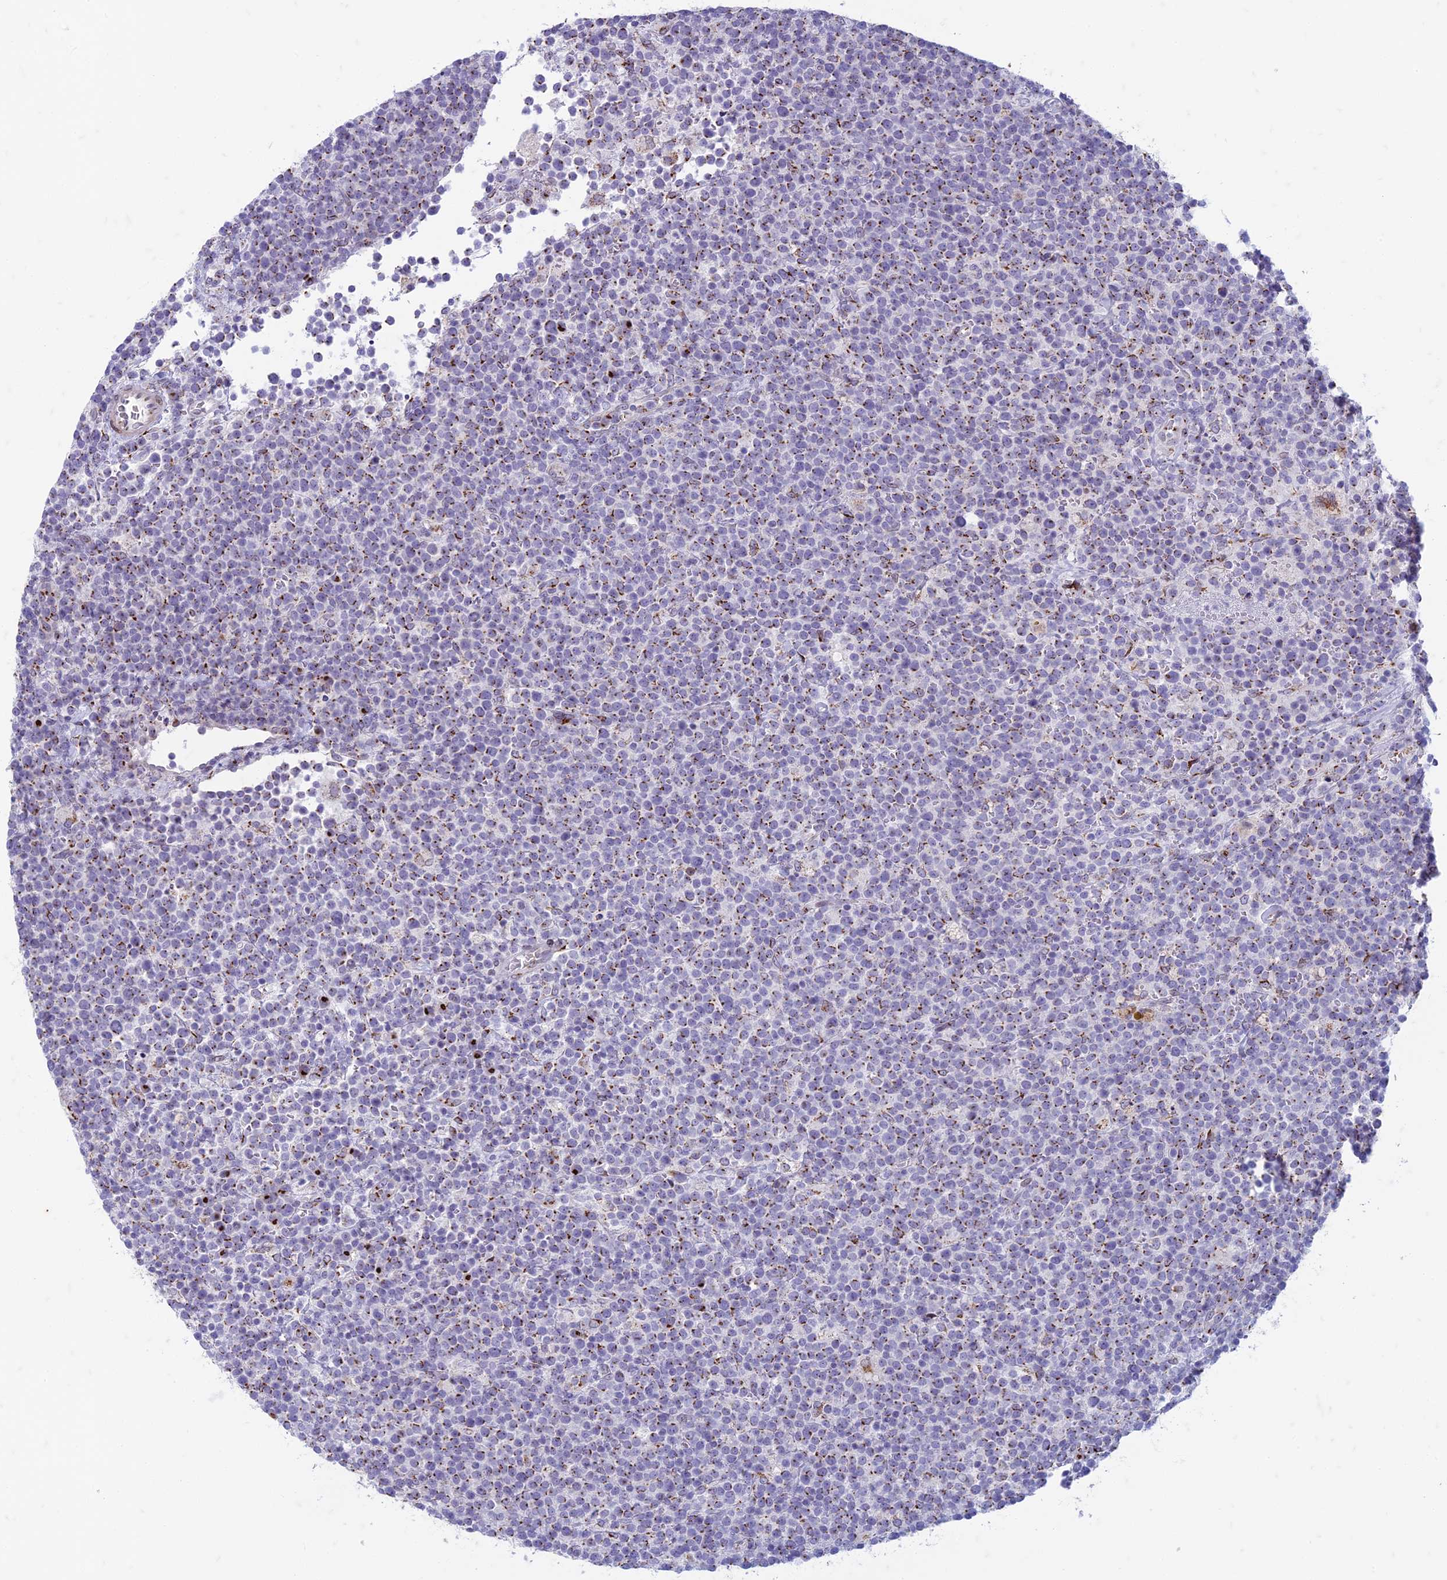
{"staining": {"intensity": "moderate", "quantity": "25%-75%", "location": "cytoplasmic/membranous"}, "tissue": "lymphoma", "cell_type": "Tumor cells", "image_type": "cancer", "snomed": [{"axis": "morphology", "description": "Malignant lymphoma, non-Hodgkin's type, High grade"}, {"axis": "topography", "description": "Lymph node"}], "caption": "This micrograph exhibits immunohistochemistry staining of human lymphoma, with medium moderate cytoplasmic/membranous positivity in approximately 25%-75% of tumor cells.", "gene": "FAM3C", "patient": {"sex": "male", "age": 61}}